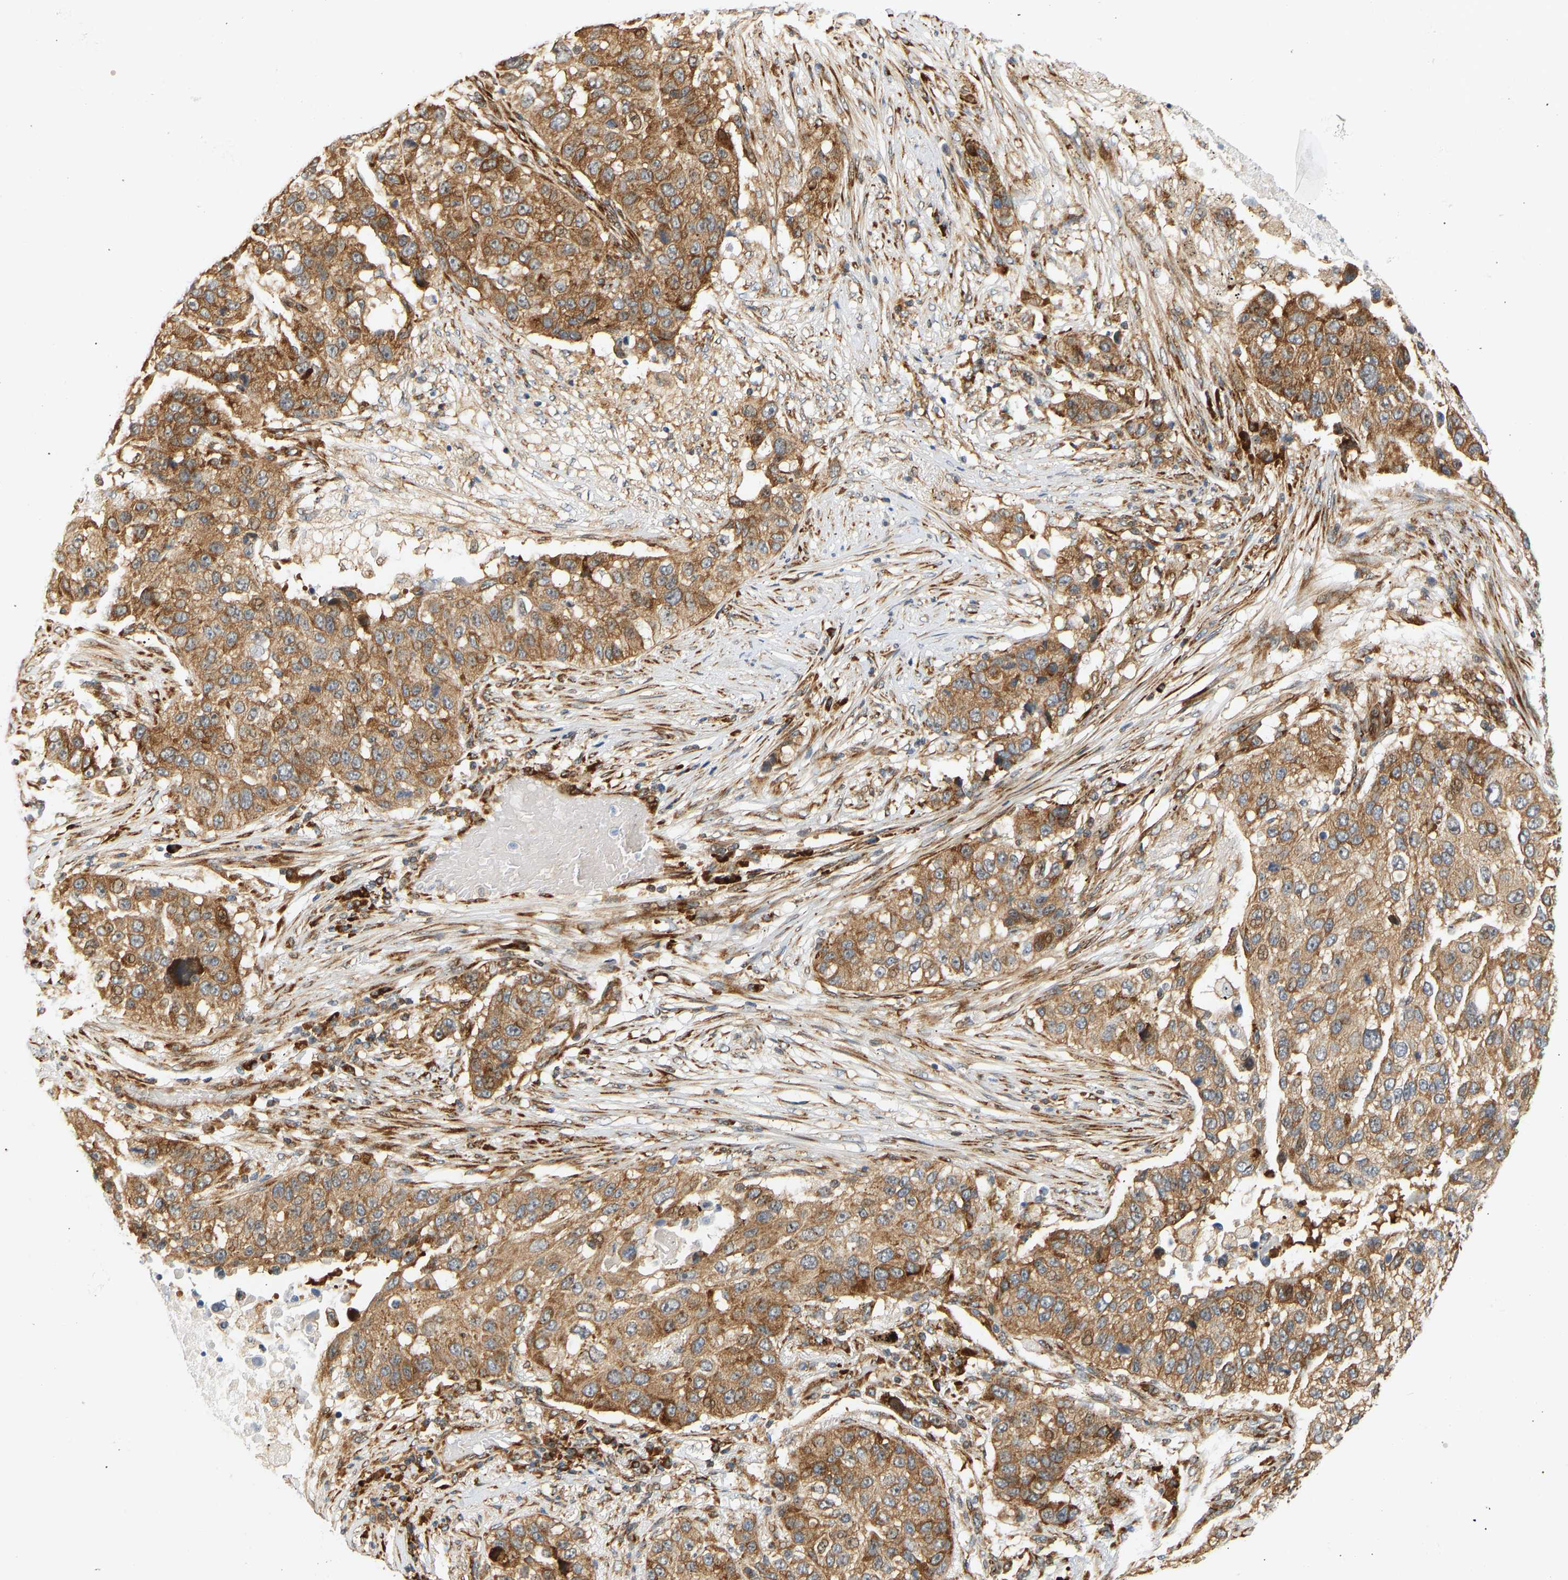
{"staining": {"intensity": "moderate", "quantity": ">75%", "location": "cytoplasmic/membranous"}, "tissue": "lung cancer", "cell_type": "Tumor cells", "image_type": "cancer", "snomed": [{"axis": "morphology", "description": "Squamous cell carcinoma, NOS"}, {"axis": "topography", "description": "Lung"}], "caption": "Protein expression analysis of human squamous cell carcinoma (lung) reveals moderate cytoplasmic/membranous positivity in about >75% of tumor cells.", "gene": "RPS14", "patient": {"sex": "male", "age": 57}}